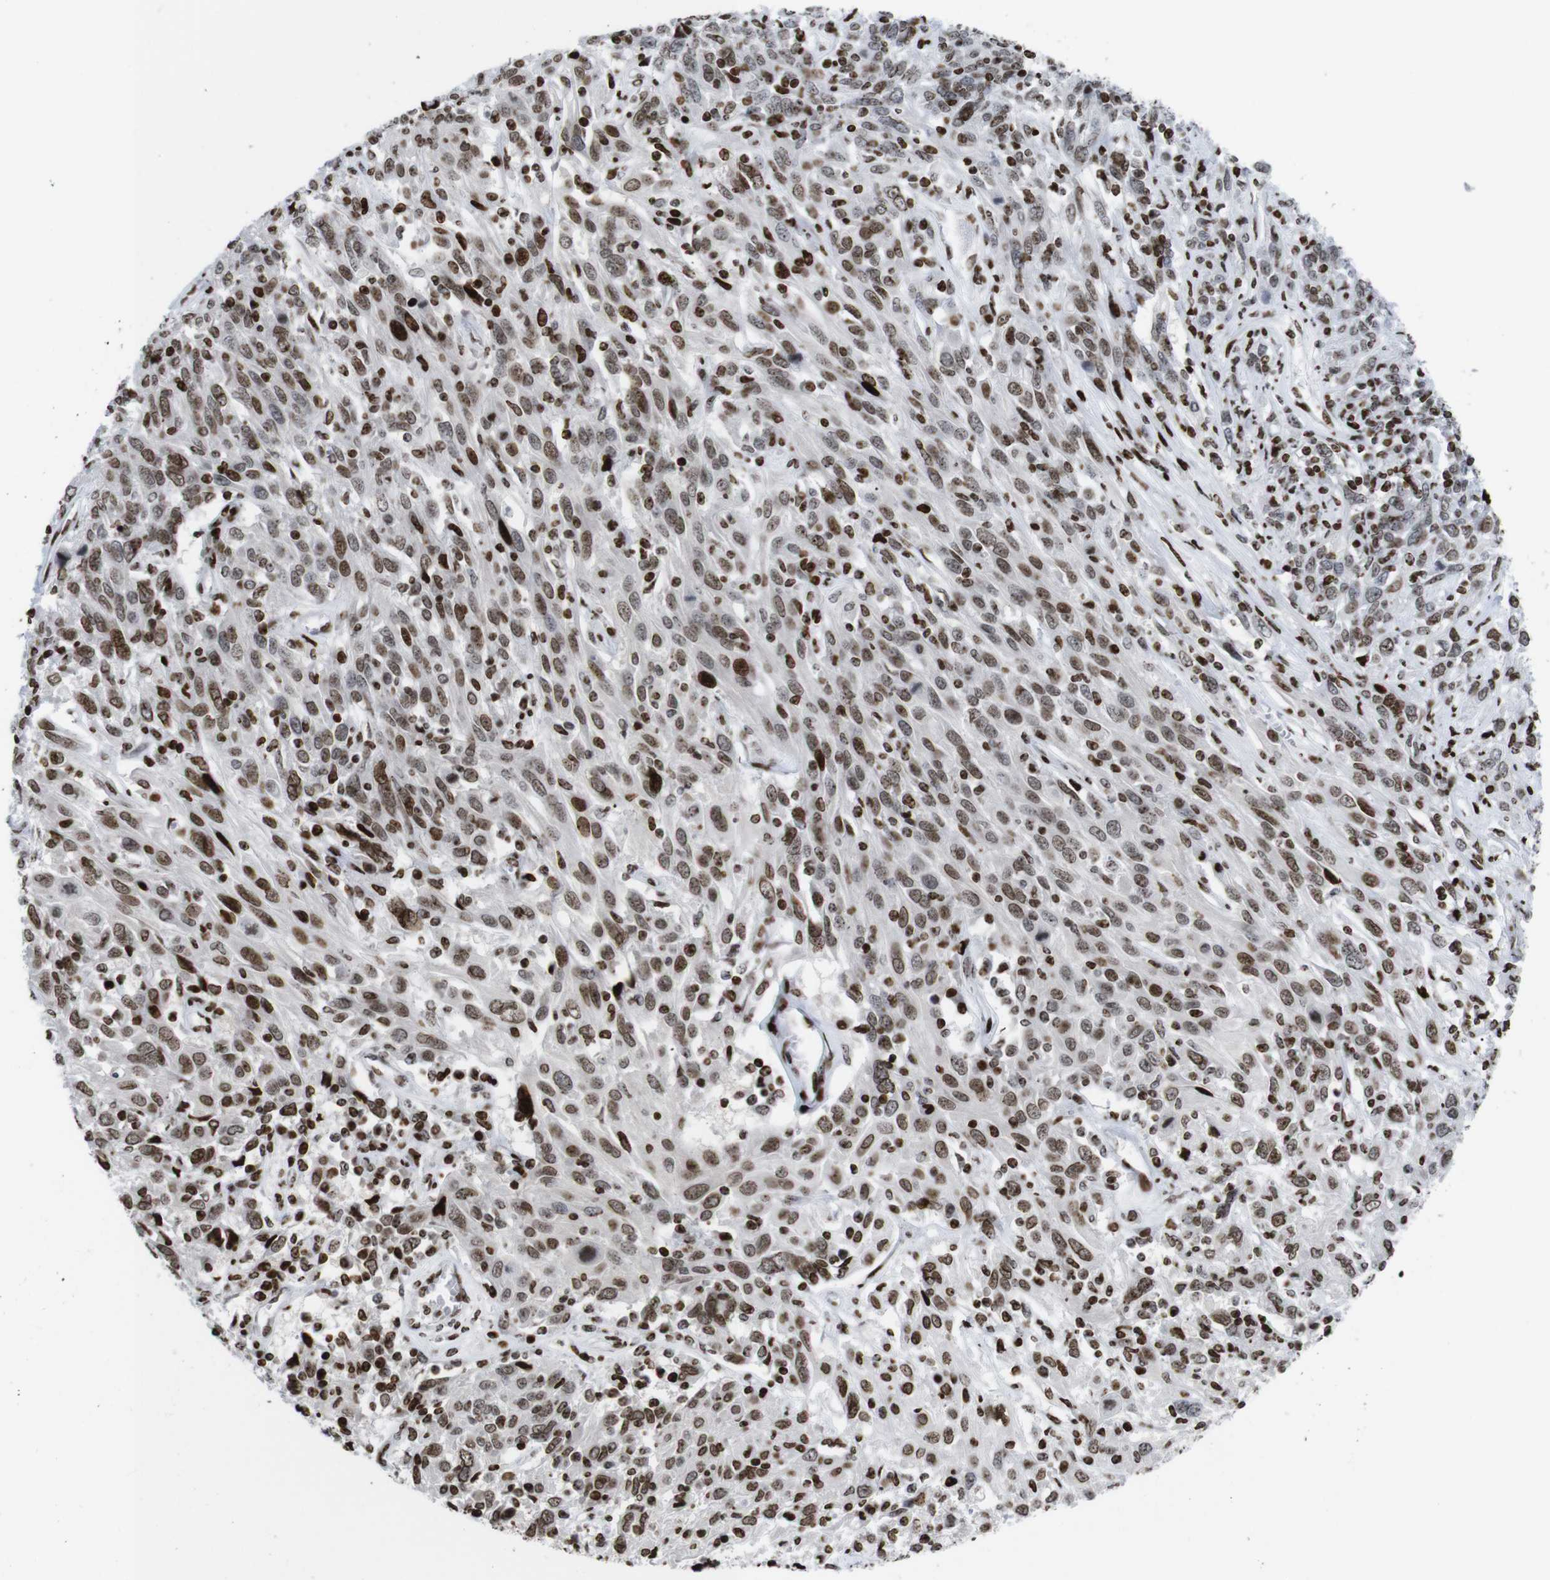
{"staining": {"intensity": "moderate", "quantity": ">75%", "location": "nuclear"}, "tissue": "cervical cancer", "cell_type": "Tumor cells", "image_type": "cancer", "snomed": [{"axis": "morphology", "description": "Squamous cell carcinoma, NOS"}, {"axis": "topography", "description": "Cervix"}], "caption": "Immunohistochemical staining of cervical squamous cell carcinoma shows medium levels of moderate nuclear protein staining in about >75% of tumor cells.", "gene": "H1-4", "patient": {"sex": "female", "age": 46}}